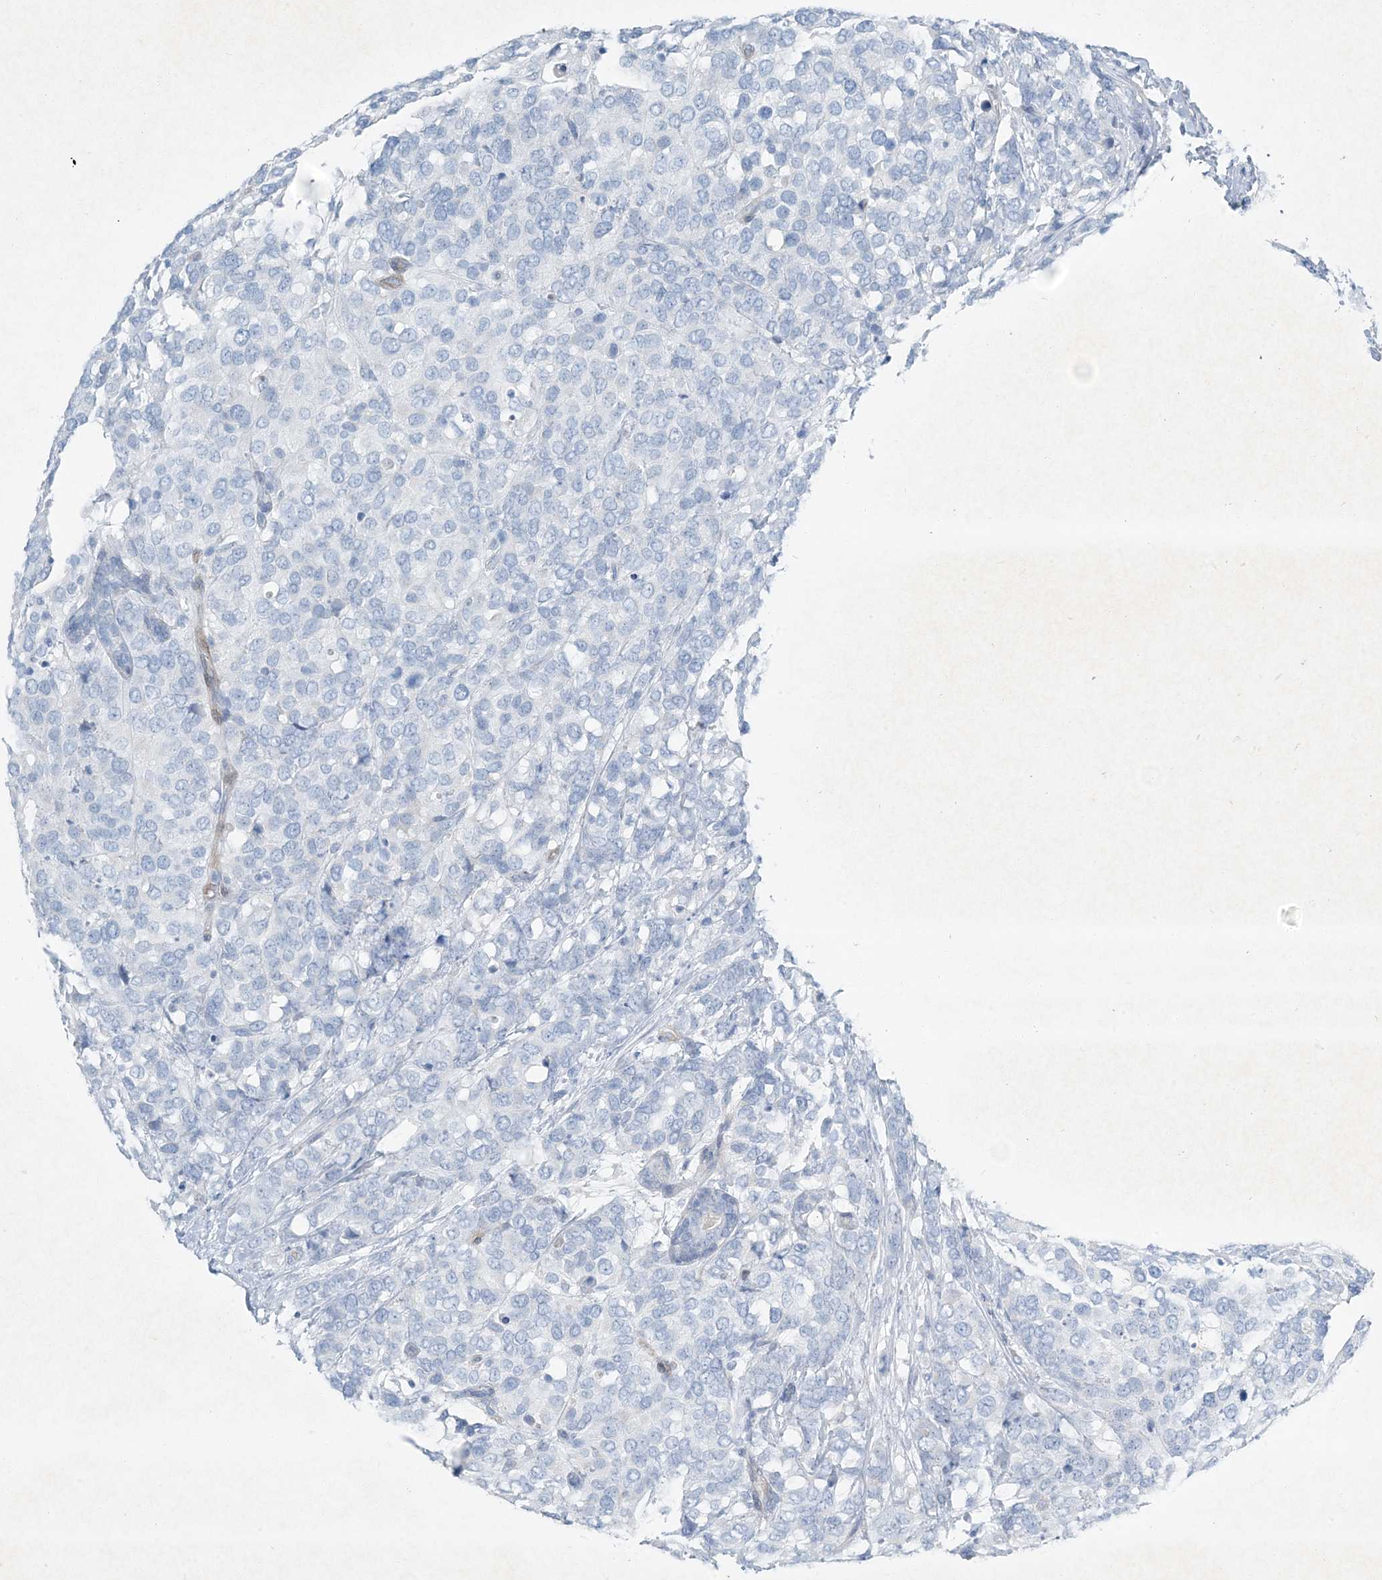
{"staining": {"intensity": "negative", "quantity": "none", "location": "none"}, "tissue": "breast cancer", "cell_type": "Tumor cells", "image_type": "cancer", "snomed": [{"axis": "morphology", "description": "Lobular carcinoma"}, {"axis": "topography", "description": "Breast"}], "caption": "Lobular carcinoma (breast) was stained to show a protein in brown. There is no significant positivity in tumor cells.", "gene": "PGM5", "patient": {"sex": "female", "age": 59}}